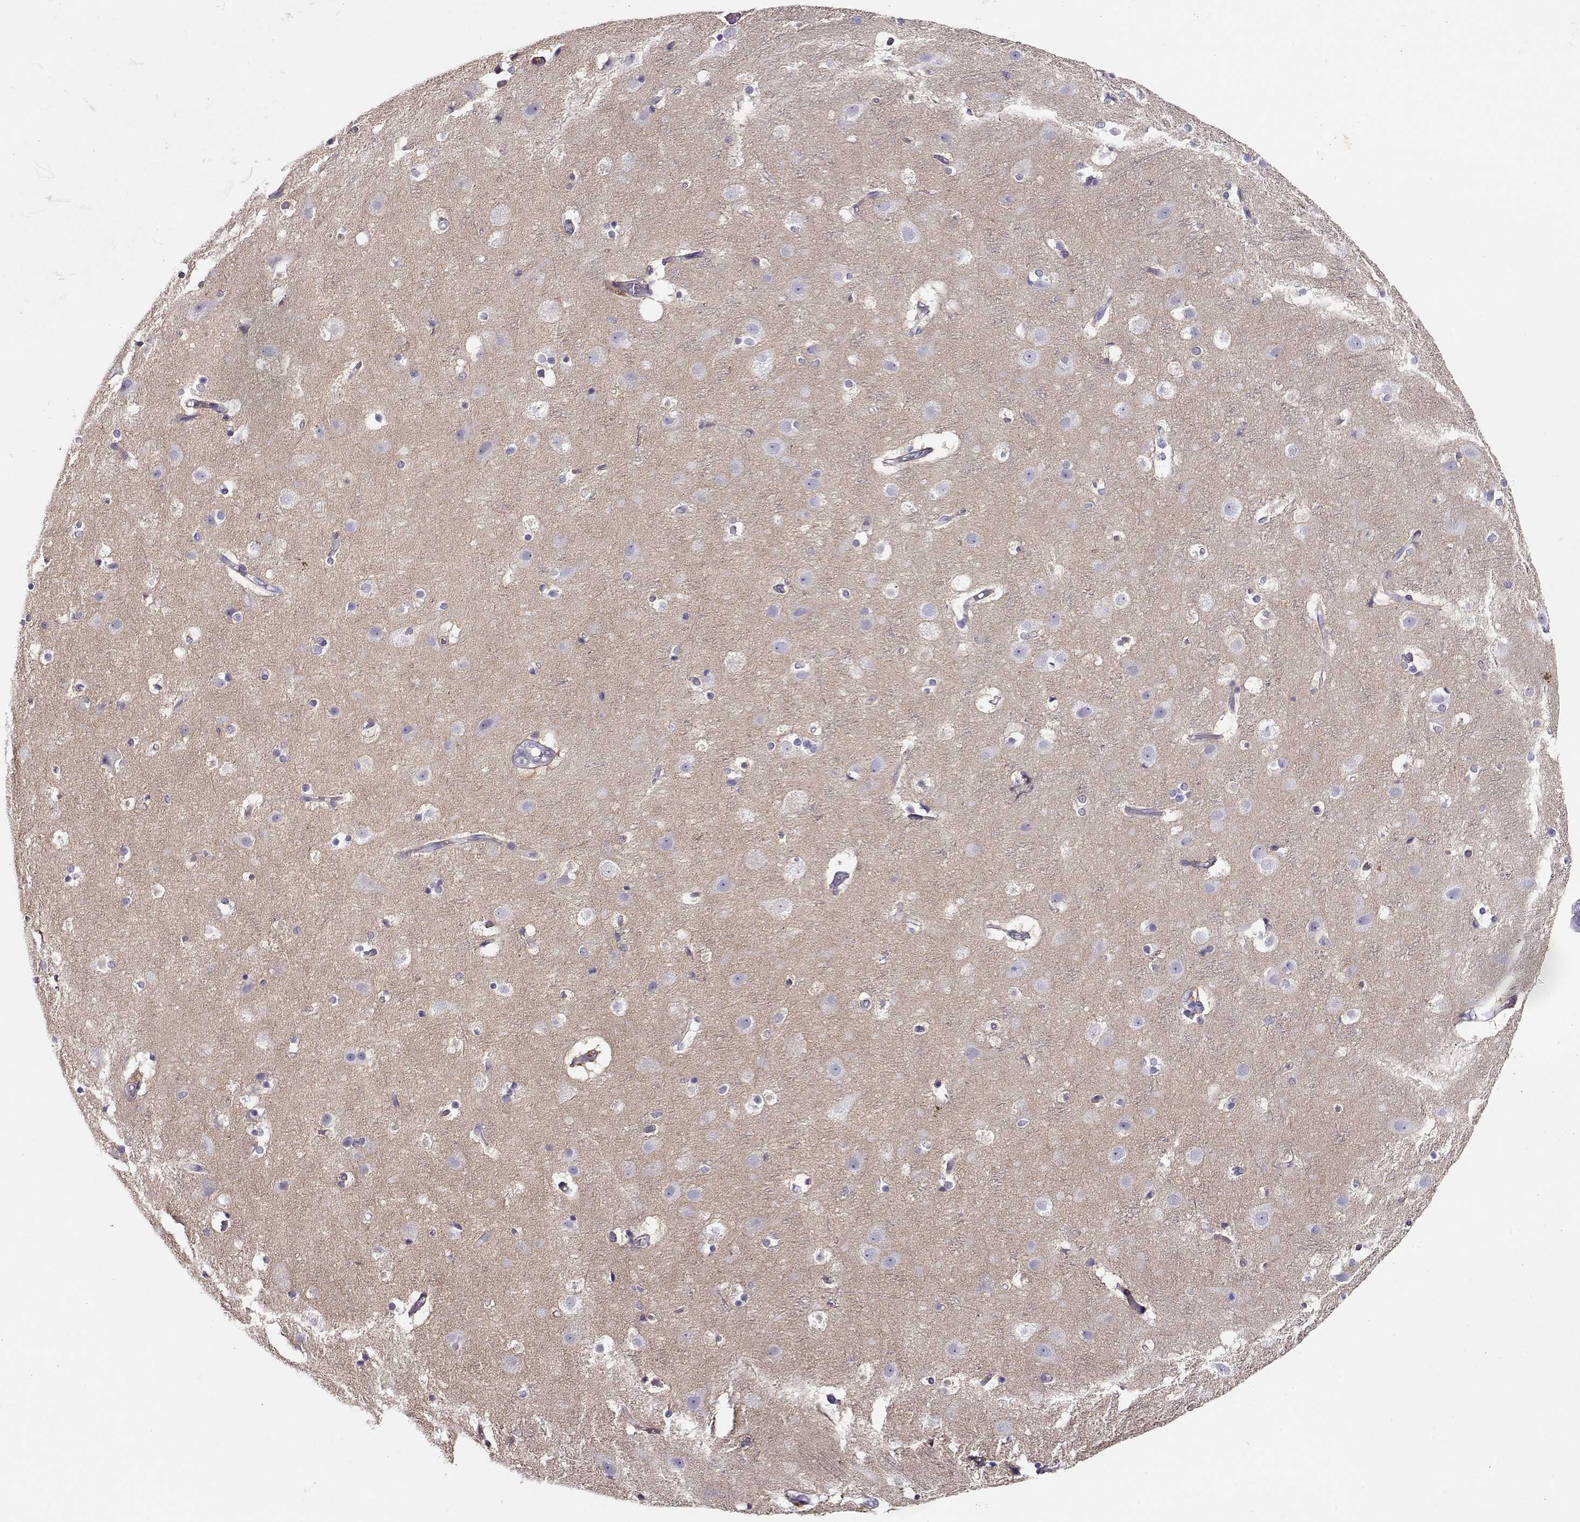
{"staining": {"intensity": "negative", "quantity": "none", "location": "none"}, "tissue": "cerebral cortex", "cell_type": "Endothelial cells", "image_type": "normal", "snomed": [{"axis": "morphology", "description": "Normal tissue, NOS"}, {"axis": "topography", "description": "Cerebral cortex"}], "caption": "Photomicrograph shows no protein expression in endothelial cells of normal cerebral cortex.", "gene": "NDRG4", "patient": {"sex": "female", "age": 52}}